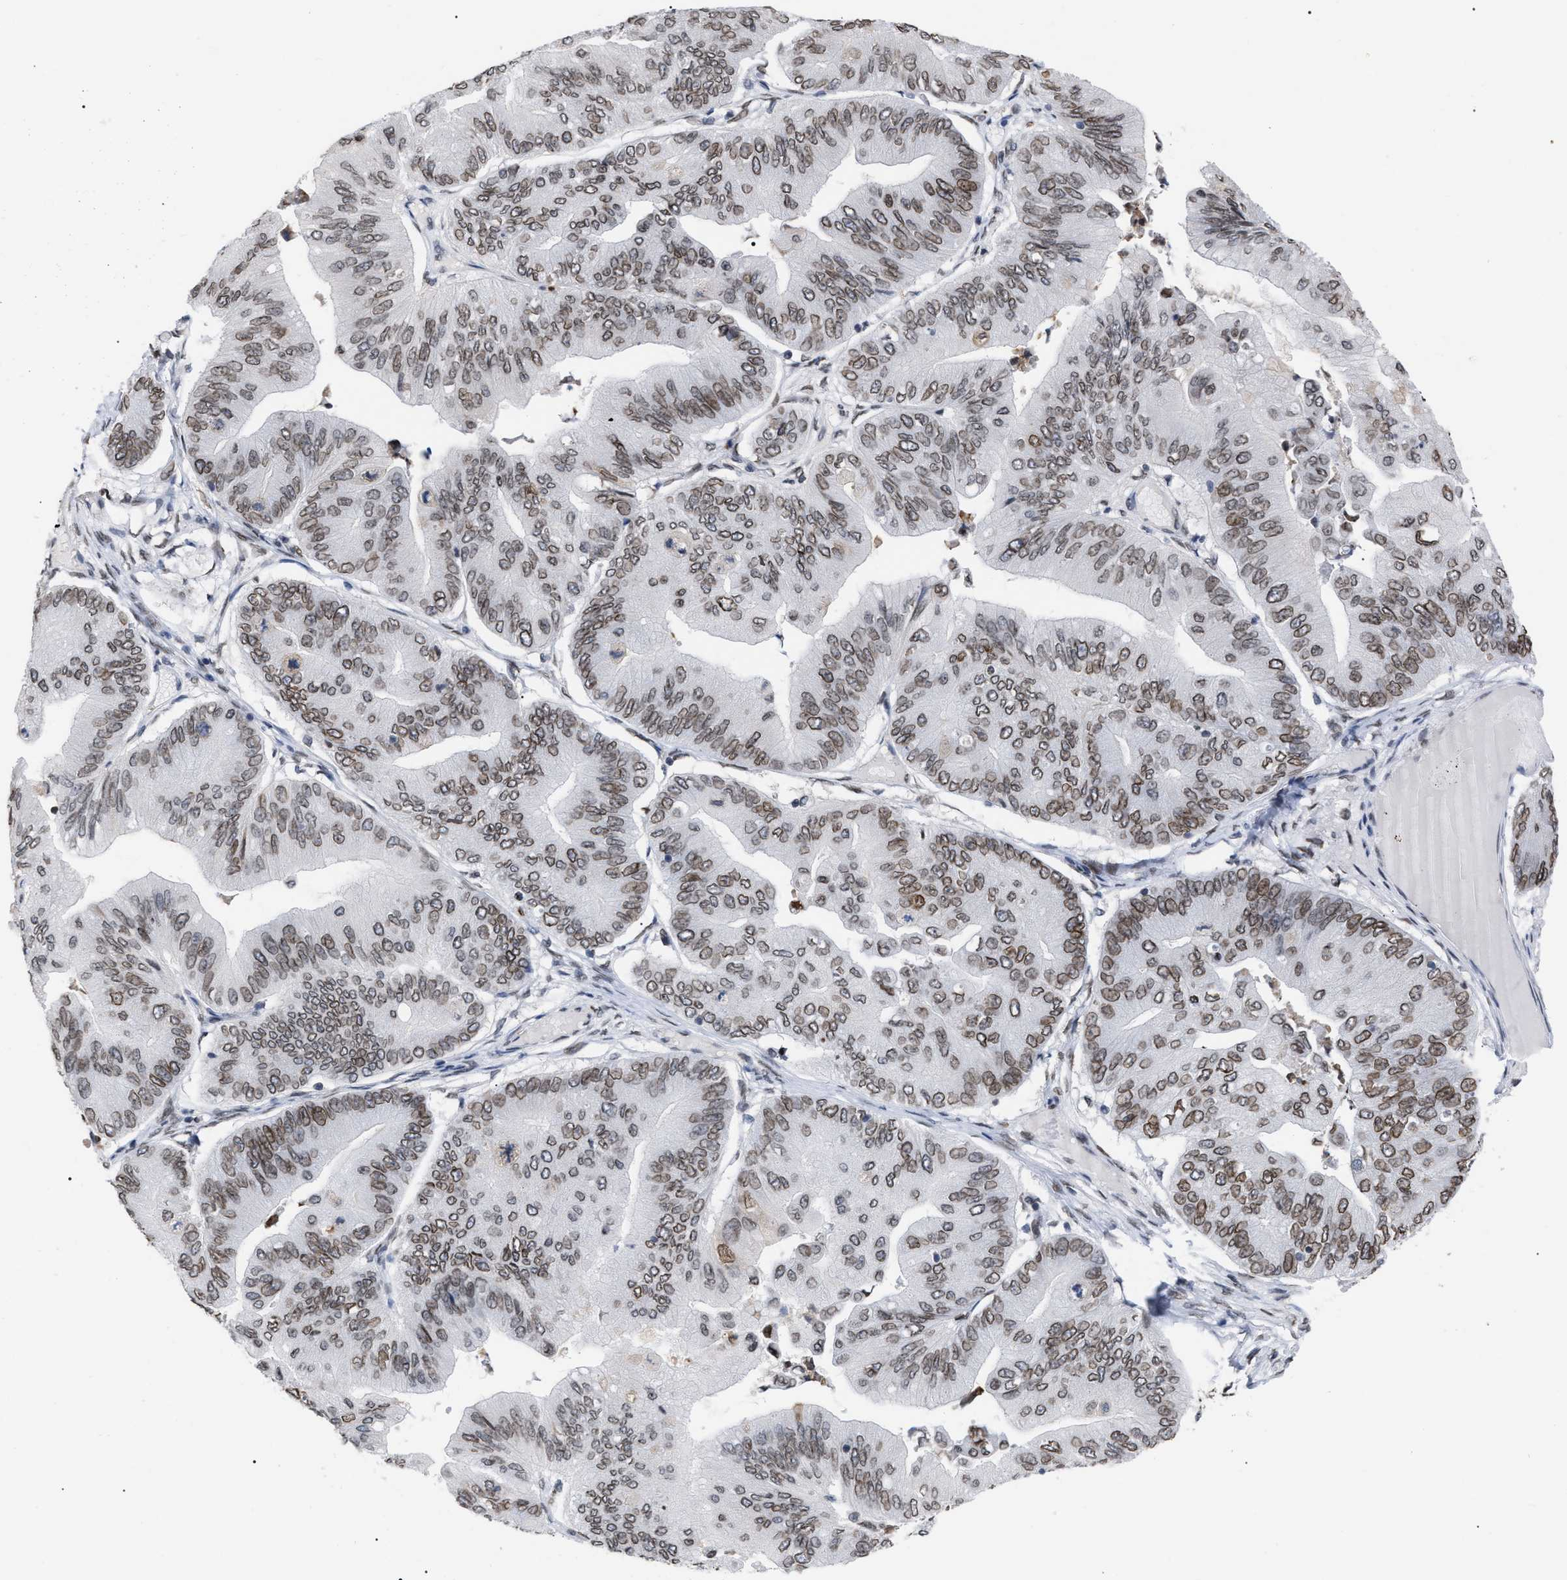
{"staining": {"intensity": "weak", "quantity": ">75%", "location": "cytoplasmic/membranous,nuclear"}, "tissue": "ovarian cancer", "cell_type": "Tumor cells", "image_type": "cancer", "snomed": [{"axis": "morphology", "description": "Cystadenocarcinoma, mucinous, NOS"}, {"axis": "topography", "description": "Ovary"}], "caption": "Immunohistochemistry (IHC) staining of ovarian mucinous cystadenocarcinoma, which demonstrates low levels of weak cytoplasmic/membranous and nuclear staining in about >75% of tumor cells indicating weak cytoplasmic/membranous and nuclear protein staining. The staining was performed using DAB (brown) for protein detection and nuclei were counterstained in hematoxylin (blue).", "gene": "TPR", "patient": {"sex": "female", "age": 61}}